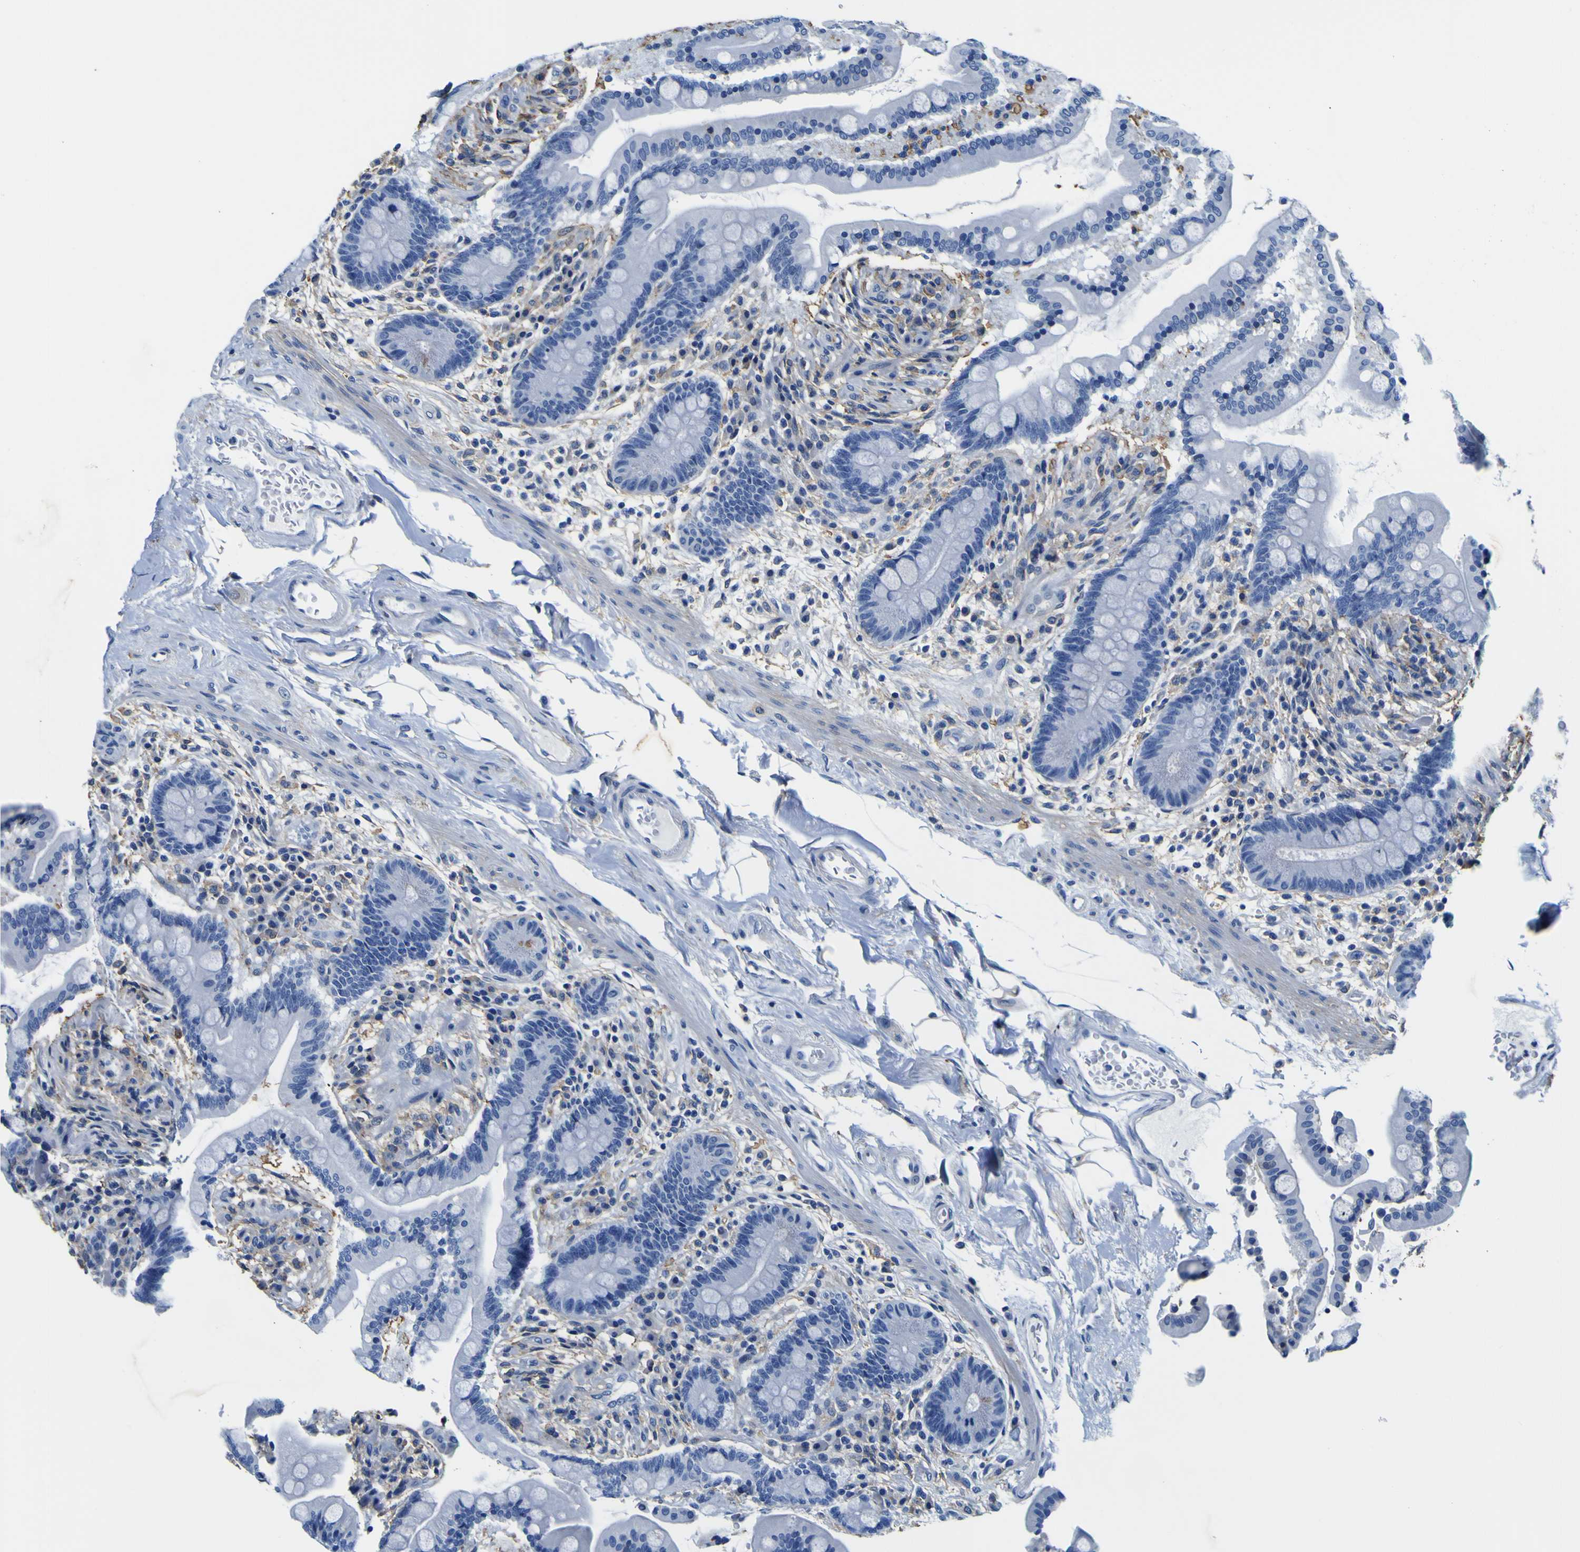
{"staining": {"intensity": "negative", "quantity": "none", "location": "none"}, "tissue": "colon", "cell_type": "Endothelial cells", "image_type": "normal", "snomed": [{"axis": "morphology", "description": "Normal tissue, NOS"}, {"axis": "topography", "description": "Colon"}], "caption": "IHC of normal colon exhibits no staining in endothelial cells. Brightfield microscopy of IHC stained with DAB (3,3'-diaminobenzidine) (brown) and hematoxylin (blue), captured at high magnification.", "gene": "PXDN", "patient": {"sex": "male", "age": 73}}